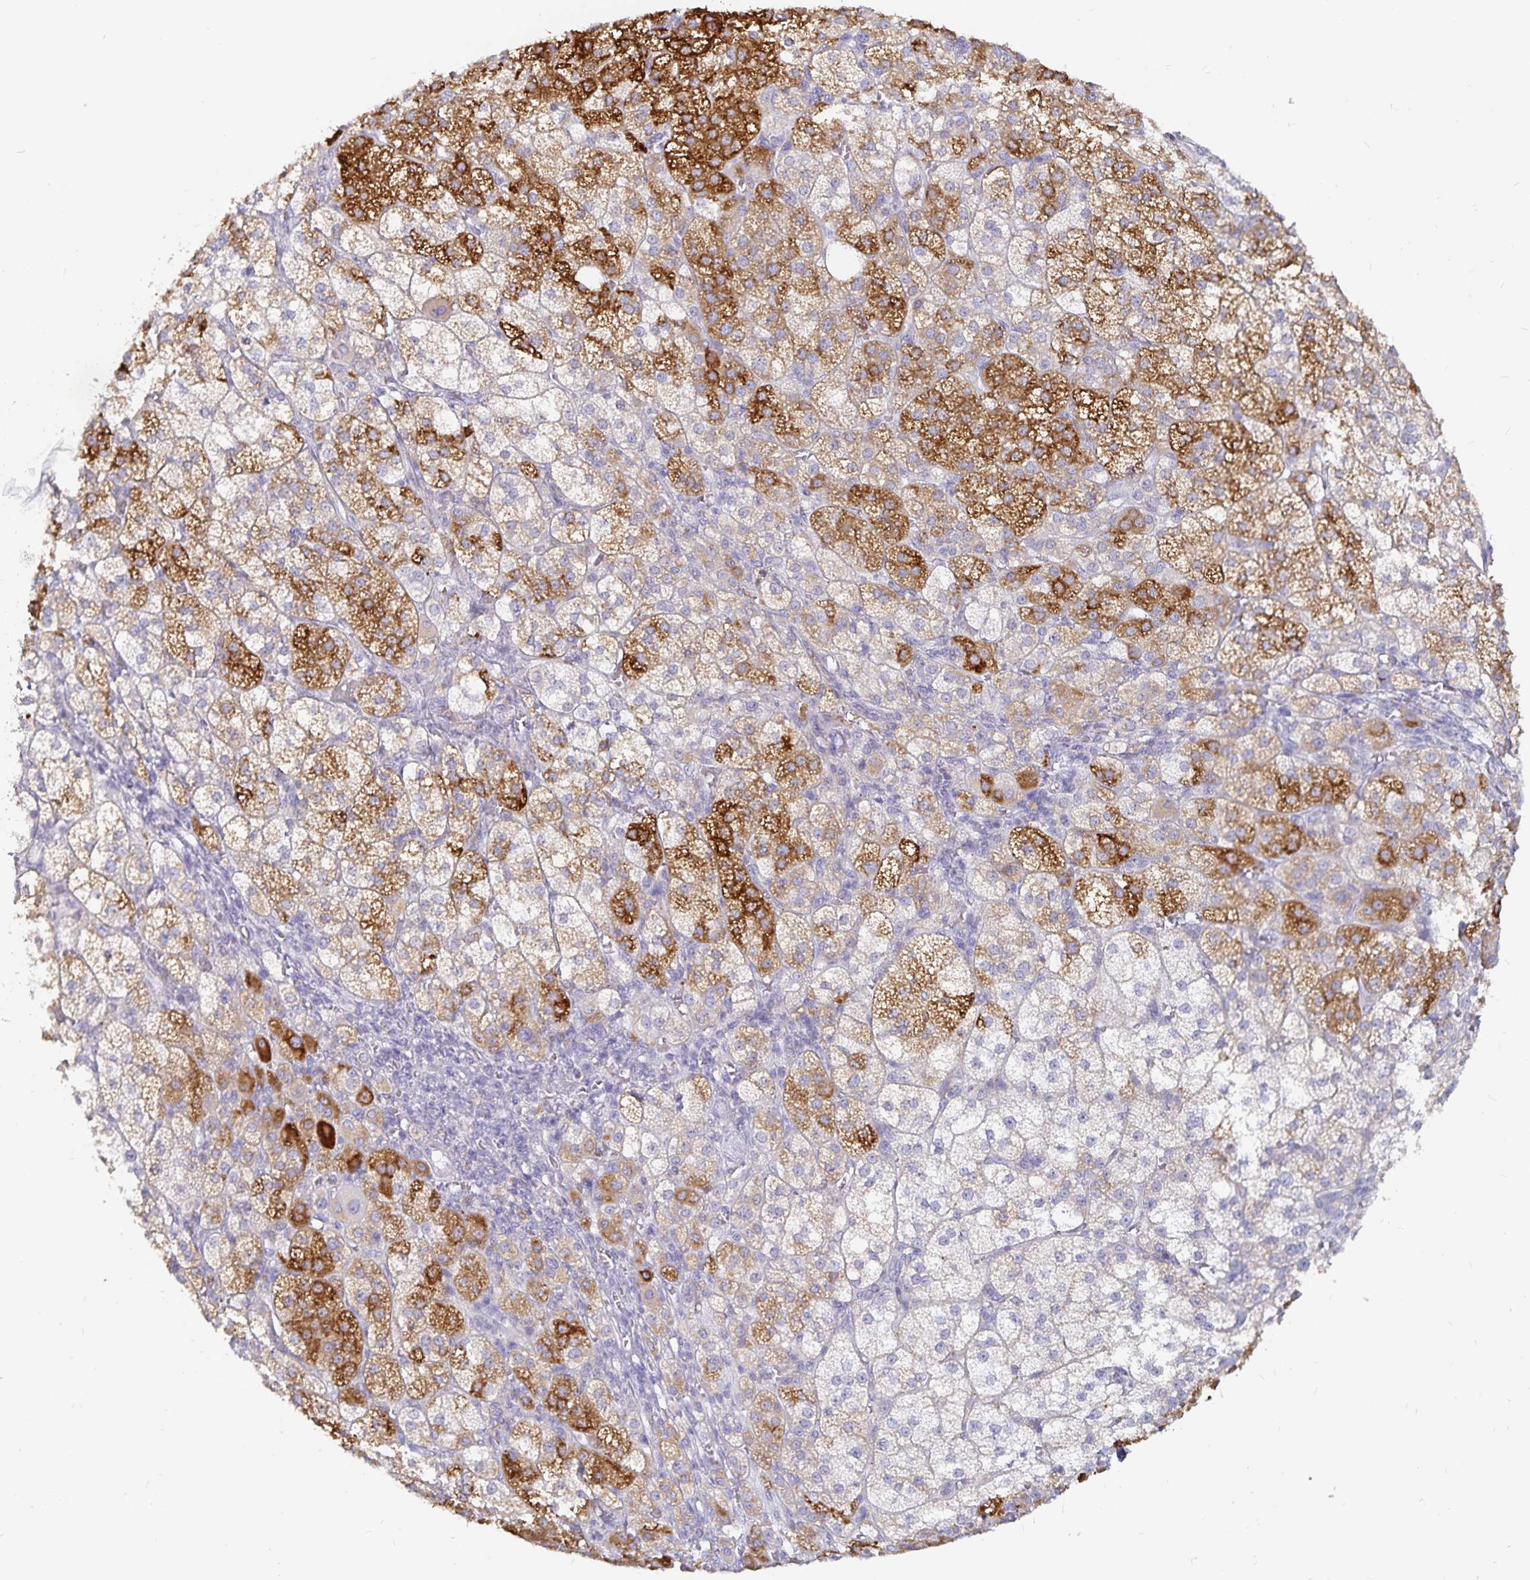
{"staining": {"intensity": "strong", "quantity": "25%-75%", "location": "cytoplasmic/membranous"}, "tissue": "adrenal gland", "cell_type": "Glandular cells", "image_type": "normal", "snomed": [{"axis": "morphology", "description": "Normal tissue, NOS"}, {"axis": "topography", "description": "Adrenal gland"}], "caption": "Immunohistochemical staining of unremarkable human adrenal gland displays high levels of strong cytoplasmic/membranous expression in about 25%-75% of glandular cells. (Stains: DAB in brown, nuclei in blue, Microscopy: brightfield microscopy at high magnification).", "gene": "PKHD1", "patient": {"sex": "female", "age": 60}}